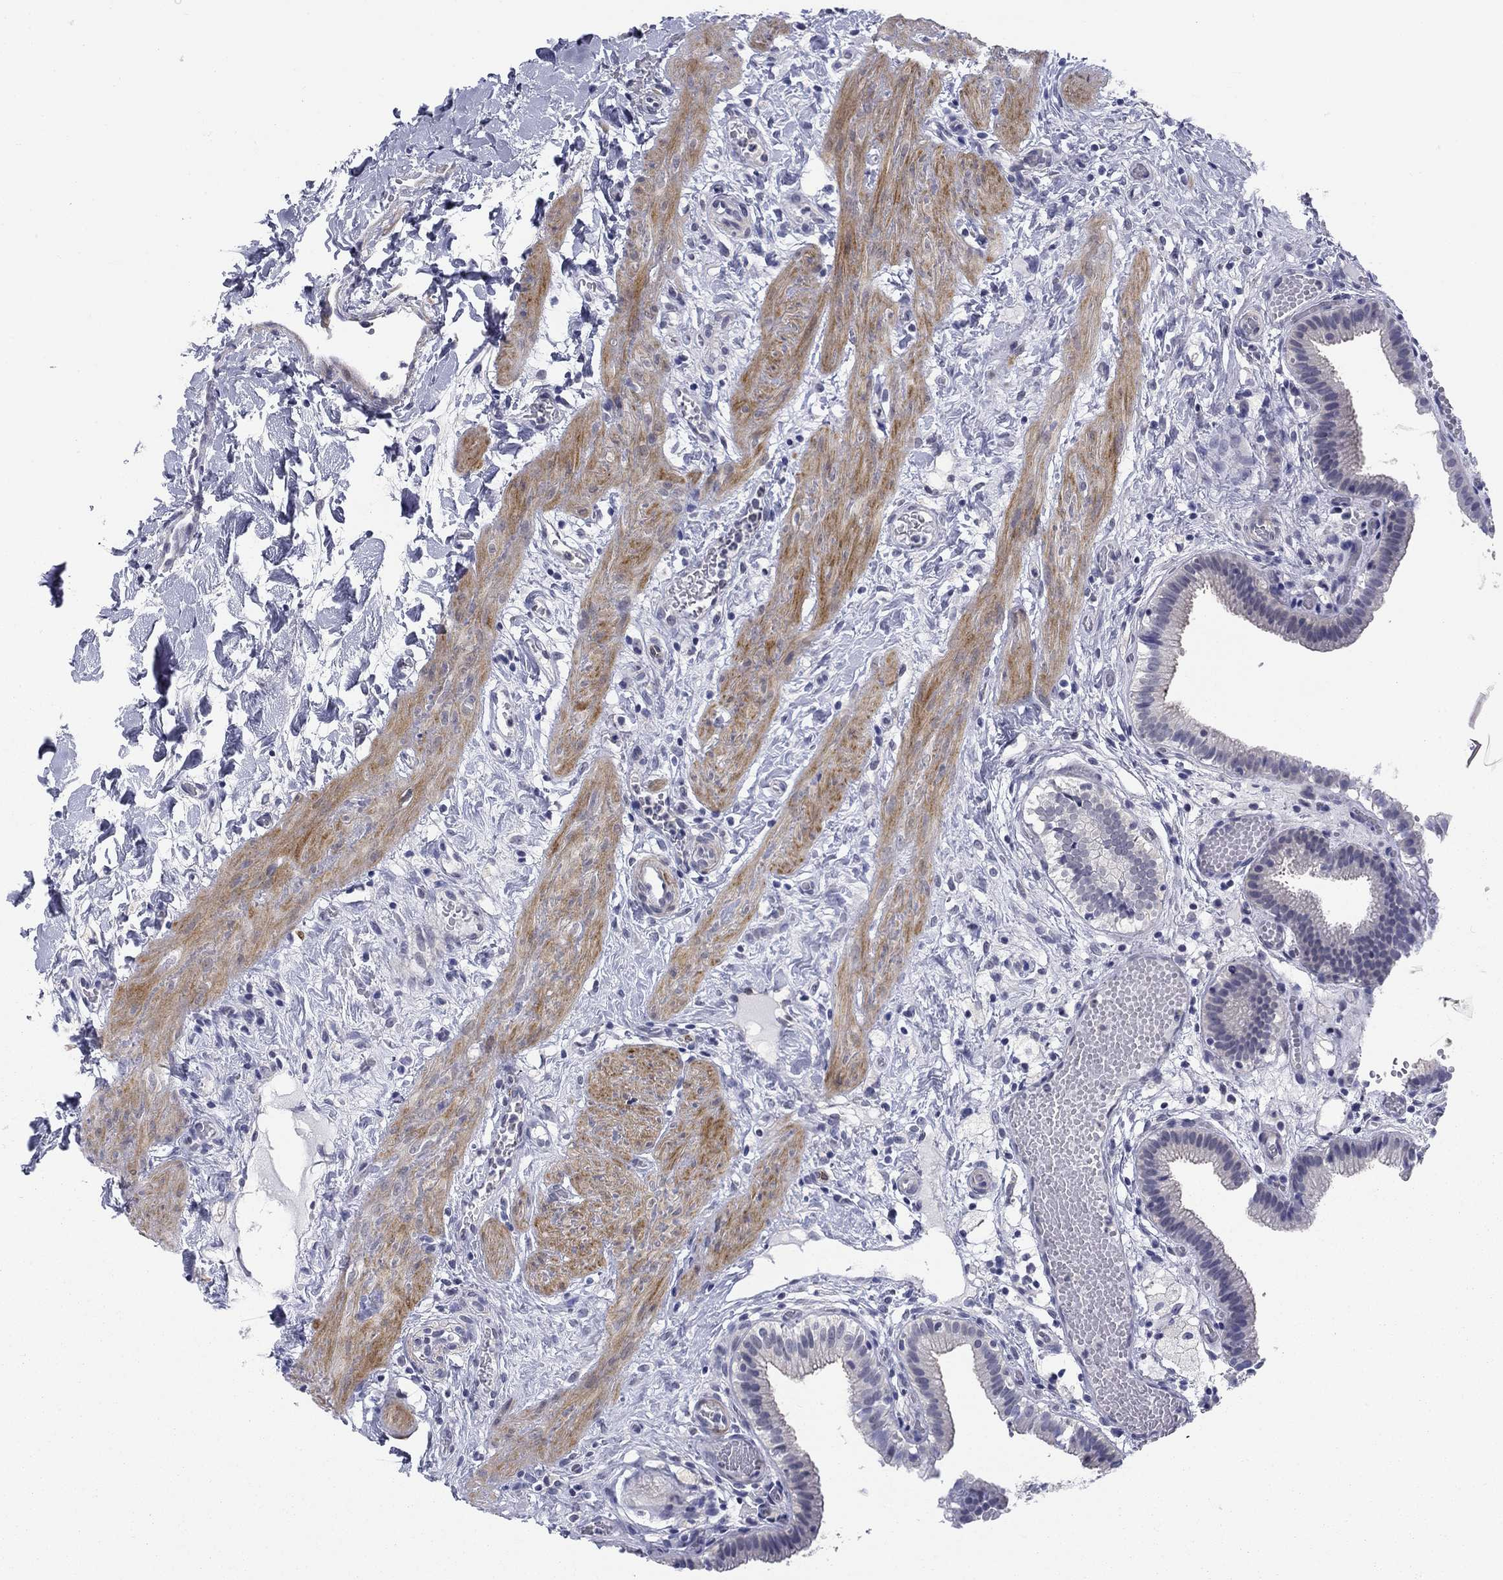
{"staining": {"intensity": "negative", "quantity": "none", "location": "none"}, "tissue": "gallbladder", "cell_type": "Glandular cells", "image_type": "normal", "snomed": [{"axis": "morphology", "description": "Normal tissue, NOS"}, {"axis": "topography", "description": "Gallbladder"}], "caption": "IHC micrograph of benign human gallbladder stained for a protein (brown), which exhibits no staining in glandular cells.", "gene": "TIGD4", "patient": {"sex": "female", "age": 24}}